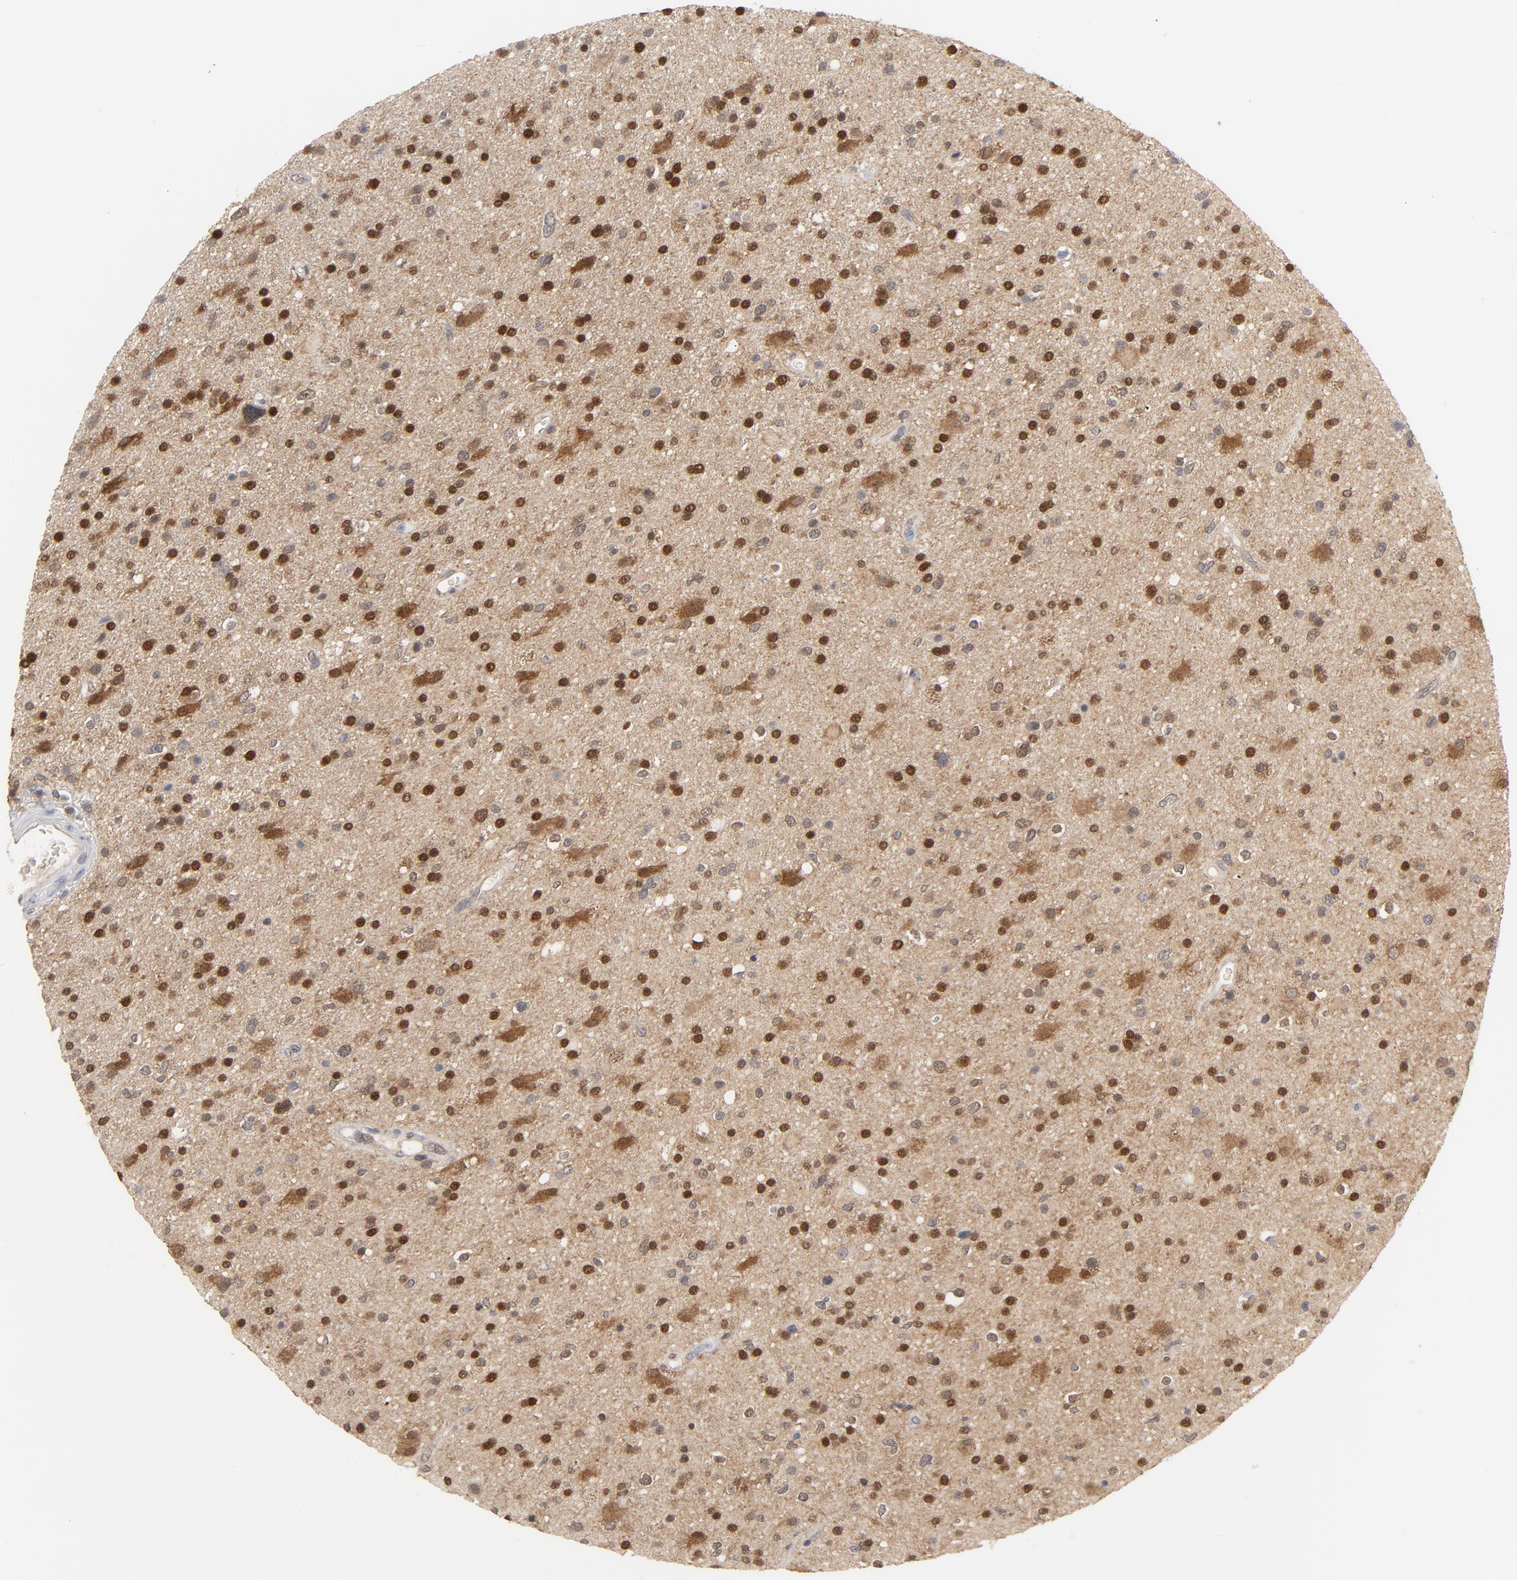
{"staining": {"intensity": "moderate", "quantity": ">75%", "location": "cytoplasmic/membranous,nuclear"}, "tissue": "glioma", "cell_type": "Tumor cells", "image_type": "cancer", "snomed": [{"axis": "morphology", "description": "Glioma, malignant, High grade"}, {"axis": "topography", "description": "Brain"}], "caption": "Protein positivity by immunohistochemistry exhibits moderate cytoplasmic/membranous and nuclear expression in about >75% of tumor cells in glioma.", "gene": "PRDX1", "patient": {"sex": "male", "age": 33}}